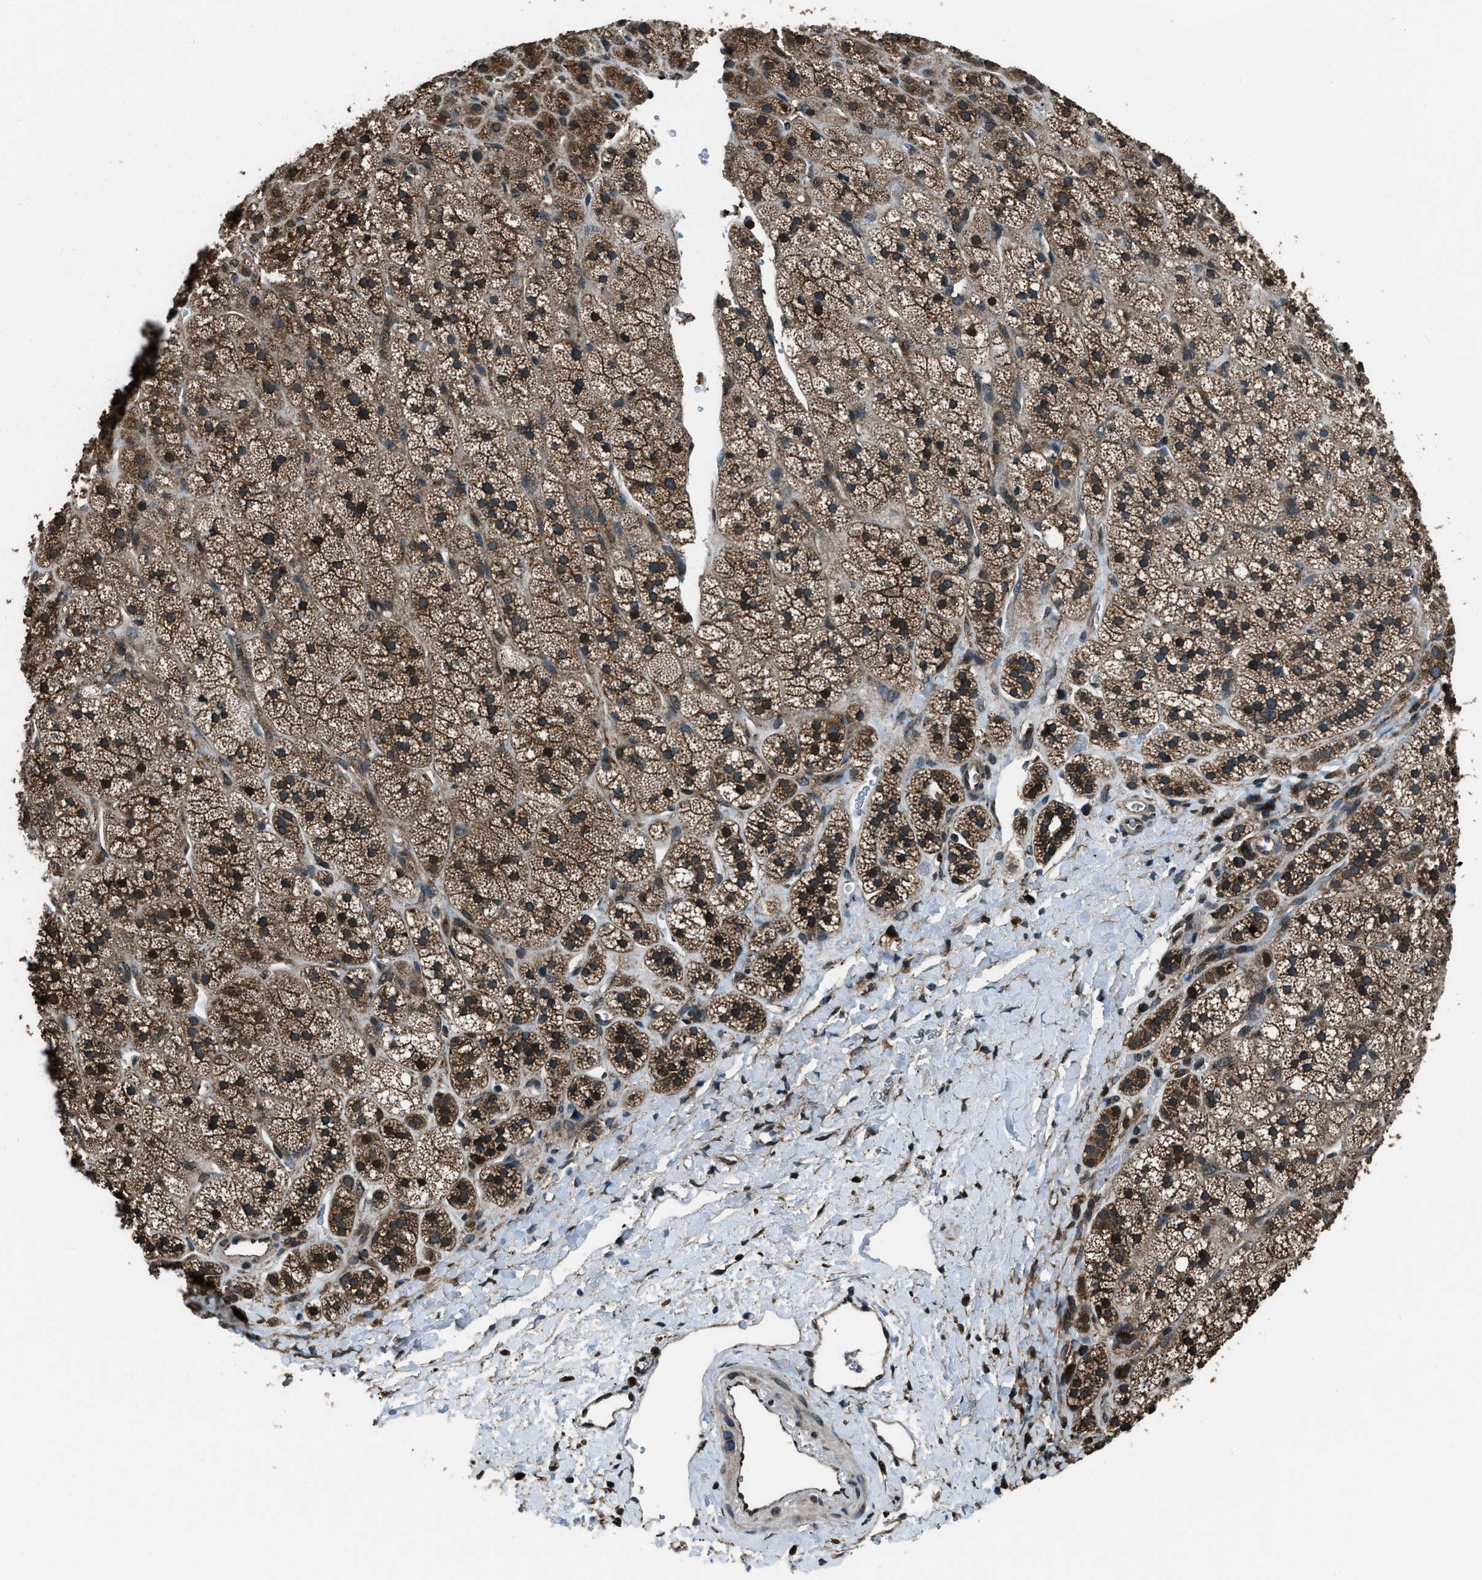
{"staining": {"intensity": "strong", "quantity": ">75%", "location": "cytoplasmic/membranous"}, "tissue": "adrenal gland", "cell_type": "Glandular cells", "image_type": "normal", "snomed": [{"axis": "morphology", "description": "Normal tissue, NOS"}, {"axis": "topography", "description": "Adrenal gland"}], "caption": "The photomicrograph reveals staining of unremarkable adrenal gland, revealing strong cytoplasmic/membranous protein positivity (brown color) within glandular cells.", "gene": "TRIM4", "patient": {"sex": "male", "age": 56}}